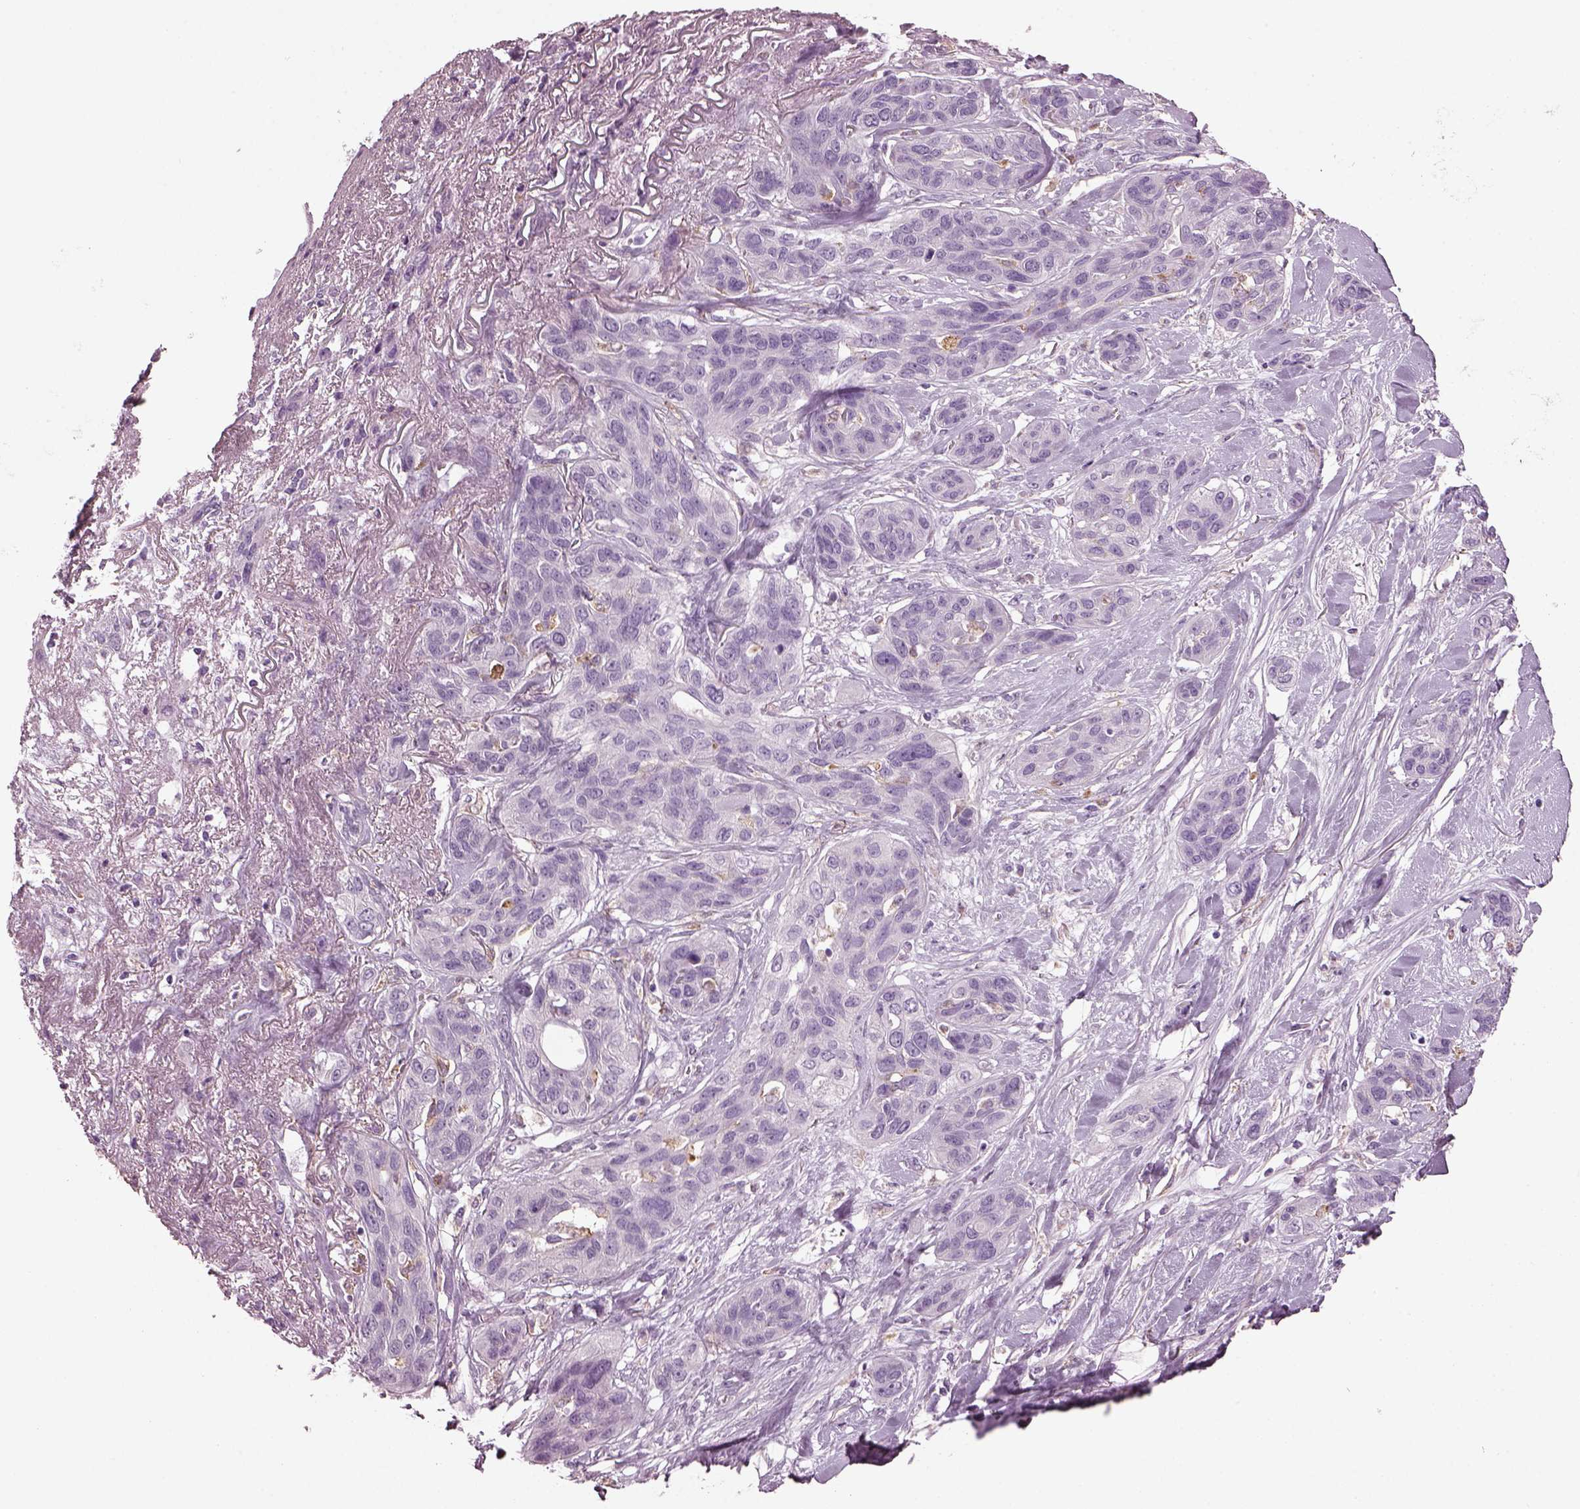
{"staining": {"intensity": "negative", "quantity": "none", "location": "none"}, "tissue": "lung cancer", "cell_type": "Tumor cells", "image_type": "cancer", "snomed": [{"axis": "morphology", "description": "Squamous cell carcinoma, NOS"}, {"axis": "topography", "description": "Lung"}], "caption": "There is no significant positivity in tumor cells of lung squamous cell carcinoma.", "gene": "TMEM231", "patient": {"sex": "female", "age": 70}}